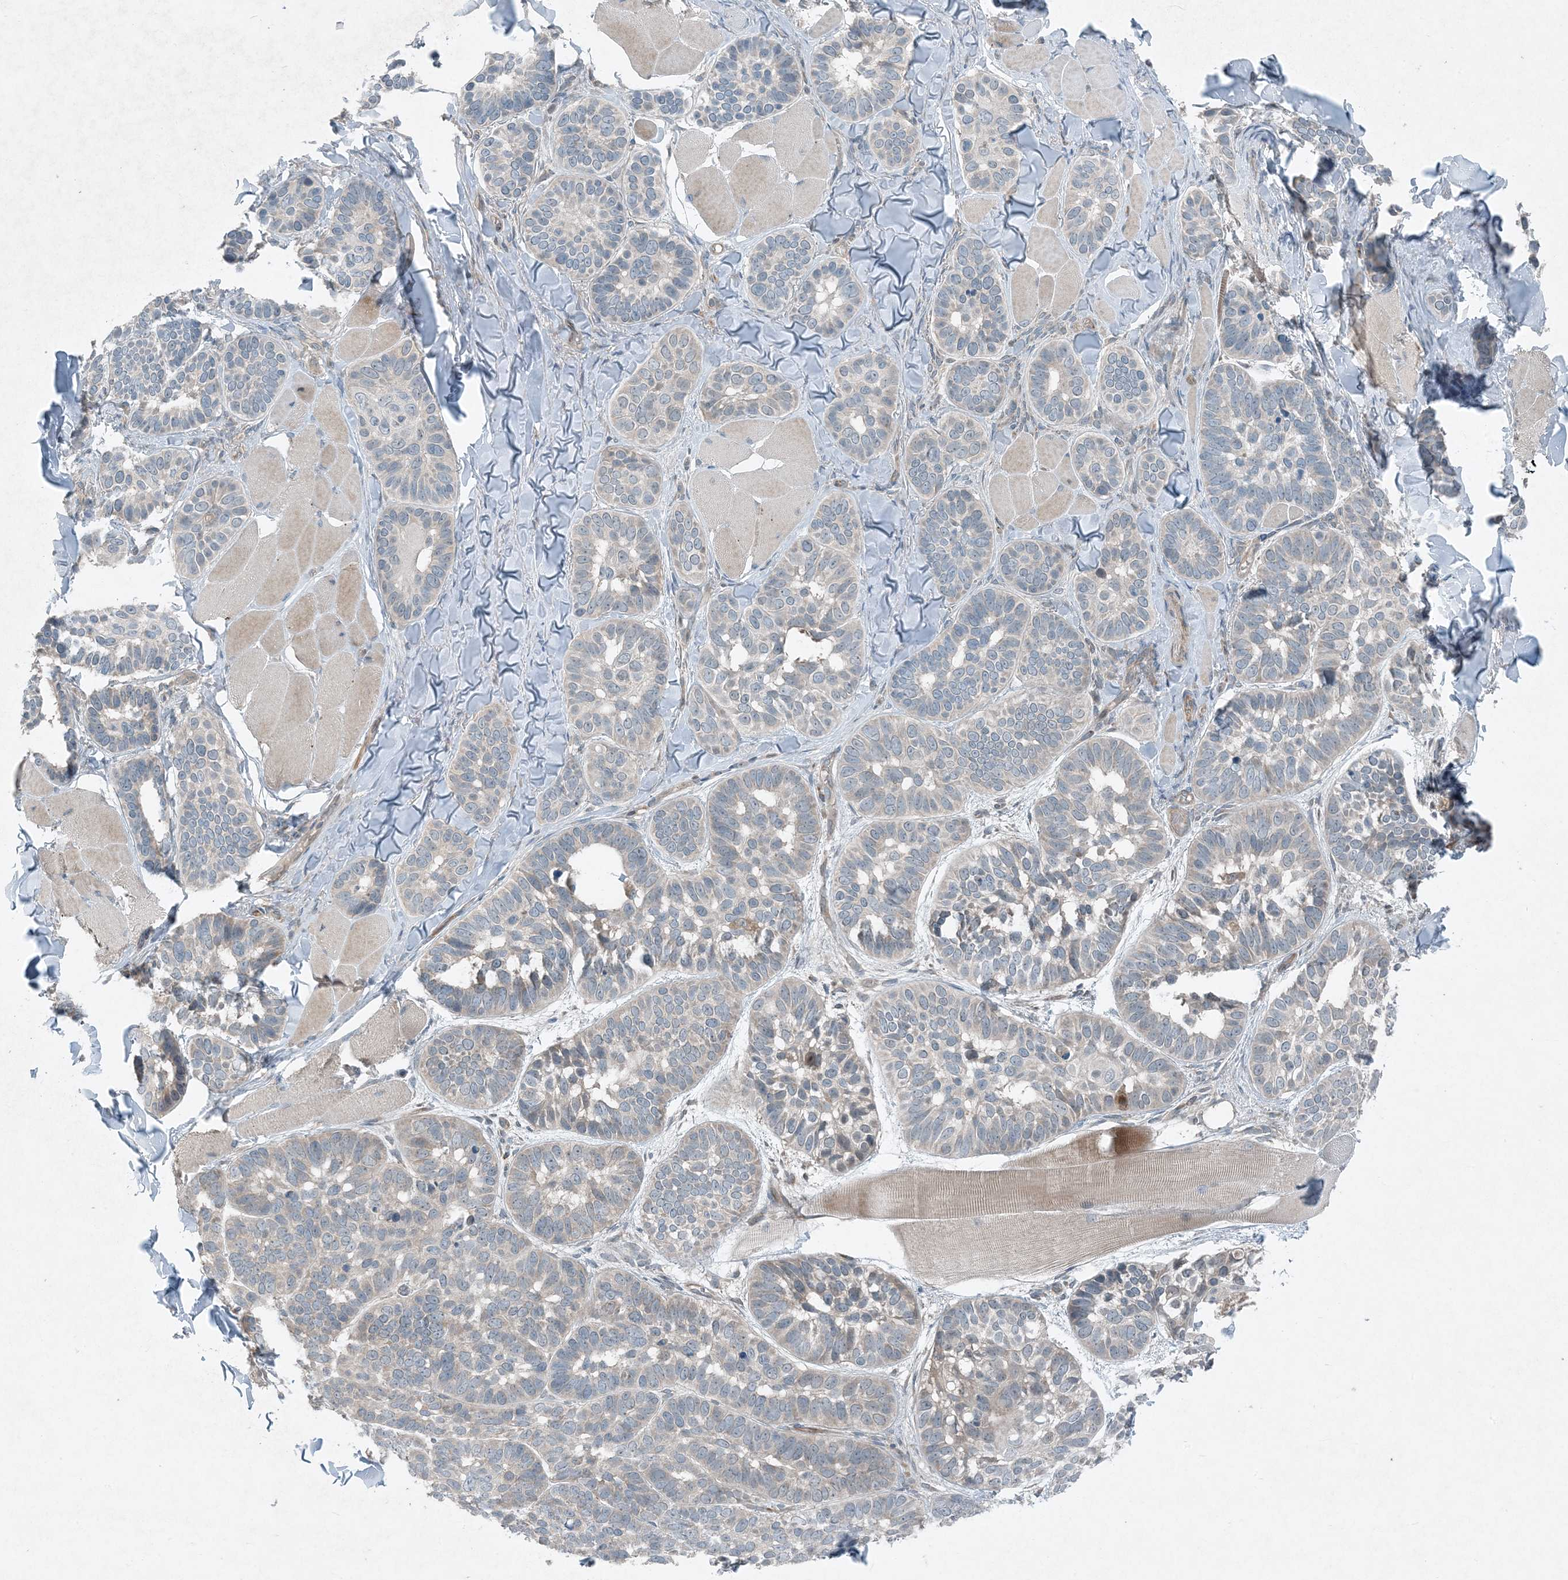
{"staining": {"intensity": "negative", "quantity": "none", "location": "none"}, "tissue": "skin cancer", "cell_type": "Tumor cells", "image_type": "cancer", "snomed": [{"axis": "morphology", "description": "Basal cell carcinoma"}, {"axis": "topography", "description": "Skin"}], "caption": "IHC image of neoplastic tissue: skin basal cell carcinoma stained with DAB (3,3'-diaminobenzidine) exhibits no significant protein expression in tumor cells.", "gene": "MITD1", "patient": {"sex": "male", "age": 62}}